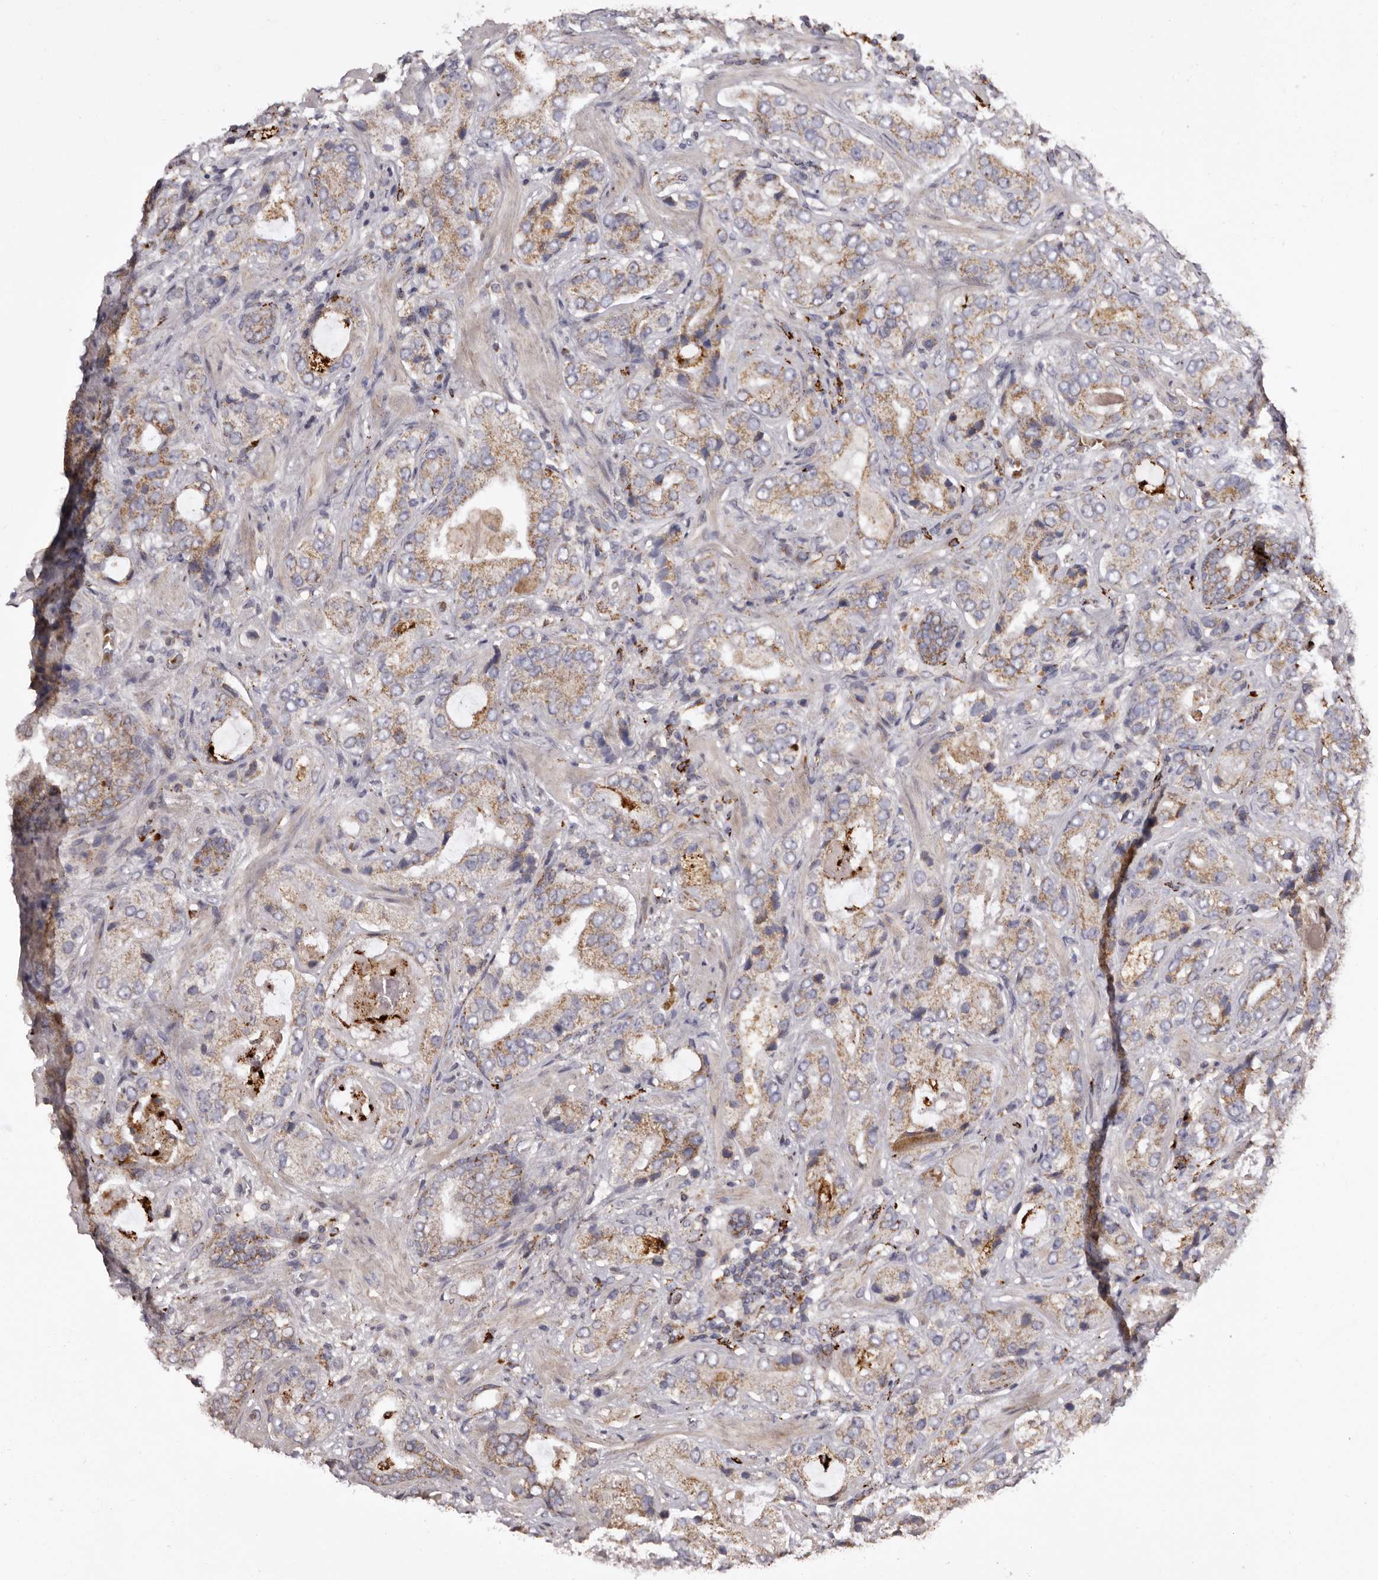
{"staining": {"intensity": "moderate", "quantity": "25%-75%", "location": "cytoplasmic/membranous"}, "tissue": "prostate cancer", "cell_type": "Tumor cells", "image_type": "cancer", "snomed": [{"axis": "morphology", "description": "Normal tissue, NOS"}, {"axis": "morphology", "description": "Adenocarcinoma, High grade"}, {"axis": "topography", "description": "Prostate"}, {"axis": "topography", "description": "Peripheral nerve tissue"}], "caption": "Prostate cancer (adenocarcinoma (high-grade)) stained for a protein reveals moderate cytoplasmic/membranous positivity in tumor cells.", "gene": "MECR", "patient": {"sex": "male", "age": 59}}